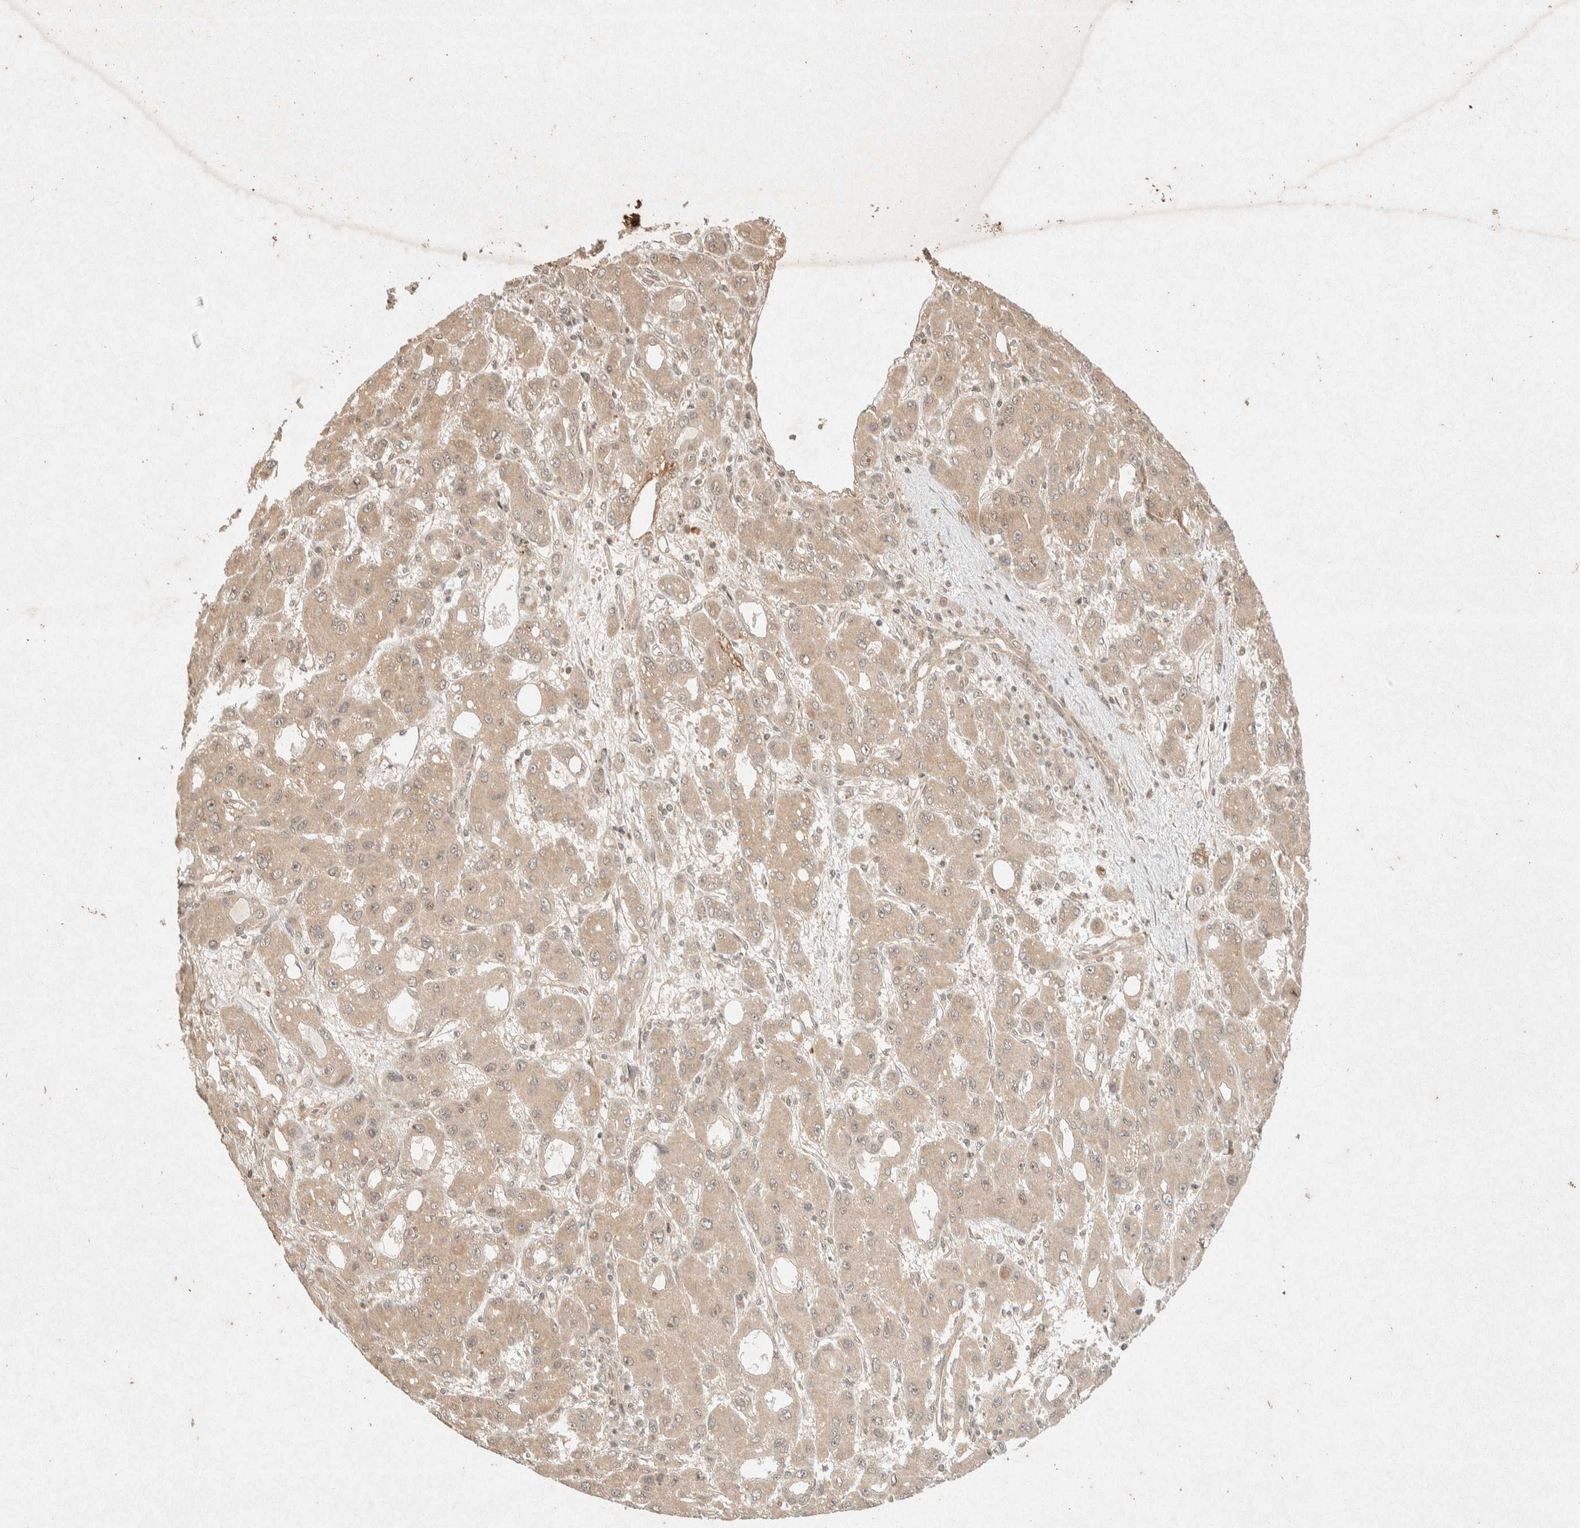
{"staining": {"intensity": "weak", "quantity": ">75%", "location": "cytoplasmic/membranous,nuclear"}, "tissue": "liver cancer", "cell_type": "Tumor cells", "image_type": "cancer", "snomed": [{"axis": "morphology", "description": "Carcinoma, Hepatocellular, NOS"}, {"axis": "topography", "description": "Liver"}], "caption": "Protein staining of hepatocellular carcinoma (liver) tissue demonstrates weak cytoplasmic/membranous and nuclear positivity in approximately >75% of tumor cells.", "gene": "THRA", "patient": {"sex": "male", "age": 55}}